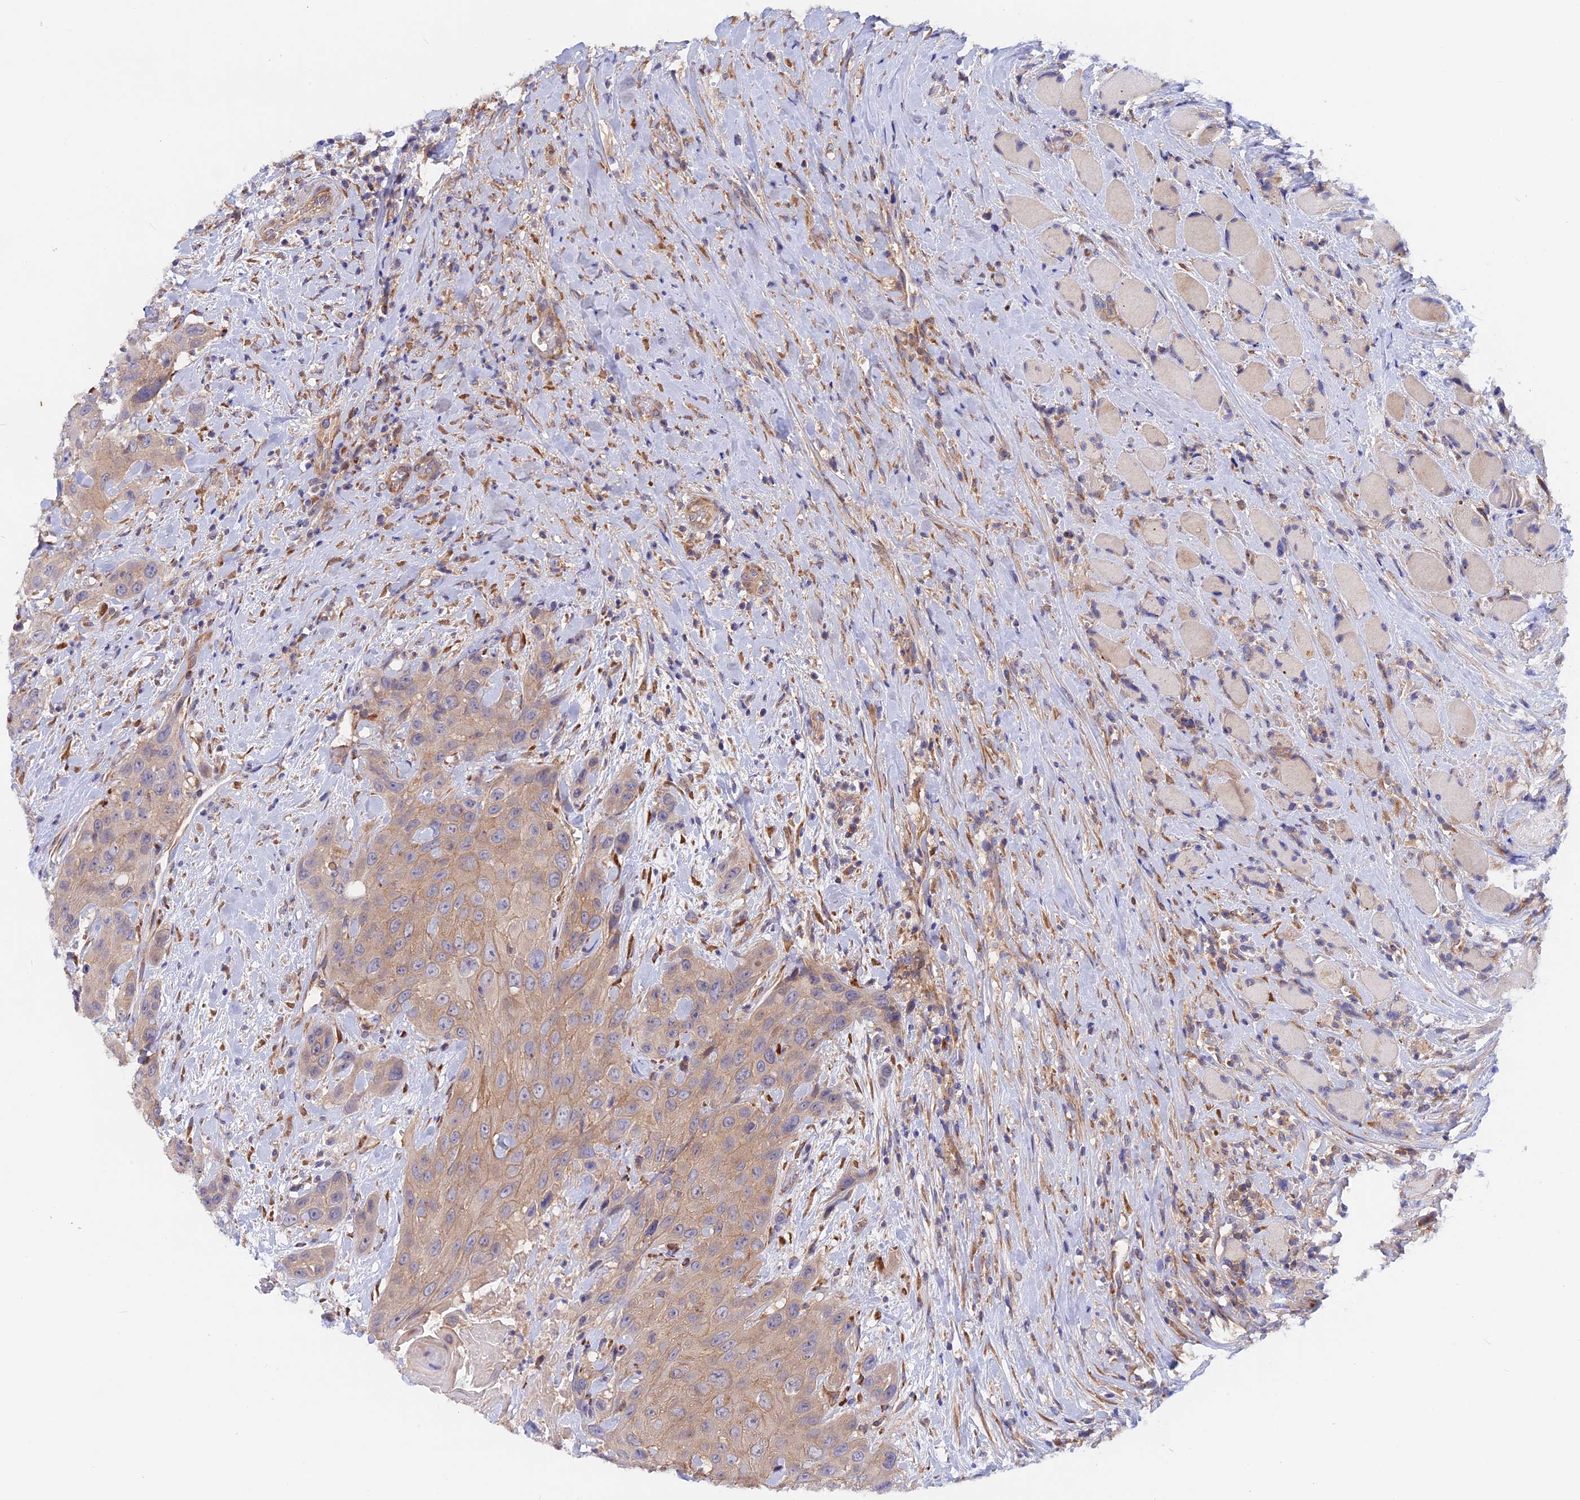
{"staining": {"intensity": "weak", "quantity": "25%-75%", "location": "cytoplasmic/membranous"}, "tissue": "head and neck cancer", "cell_type": "Tumor cells", "image_type": "cancer", "snomed": [{"axis": "morphology", "description": "Squamous cell carcinoma, NOS"}, {"axis": "topography", "description": "Head-Neck"}], "caption": "A brown stain highlights weak cytoplasmic/membranous staining of a protein in squamous cell carcinoma (head and neck) tumor cells.", "gene": "HYCC1", "patient": {"sex": "male", "age": 81}}